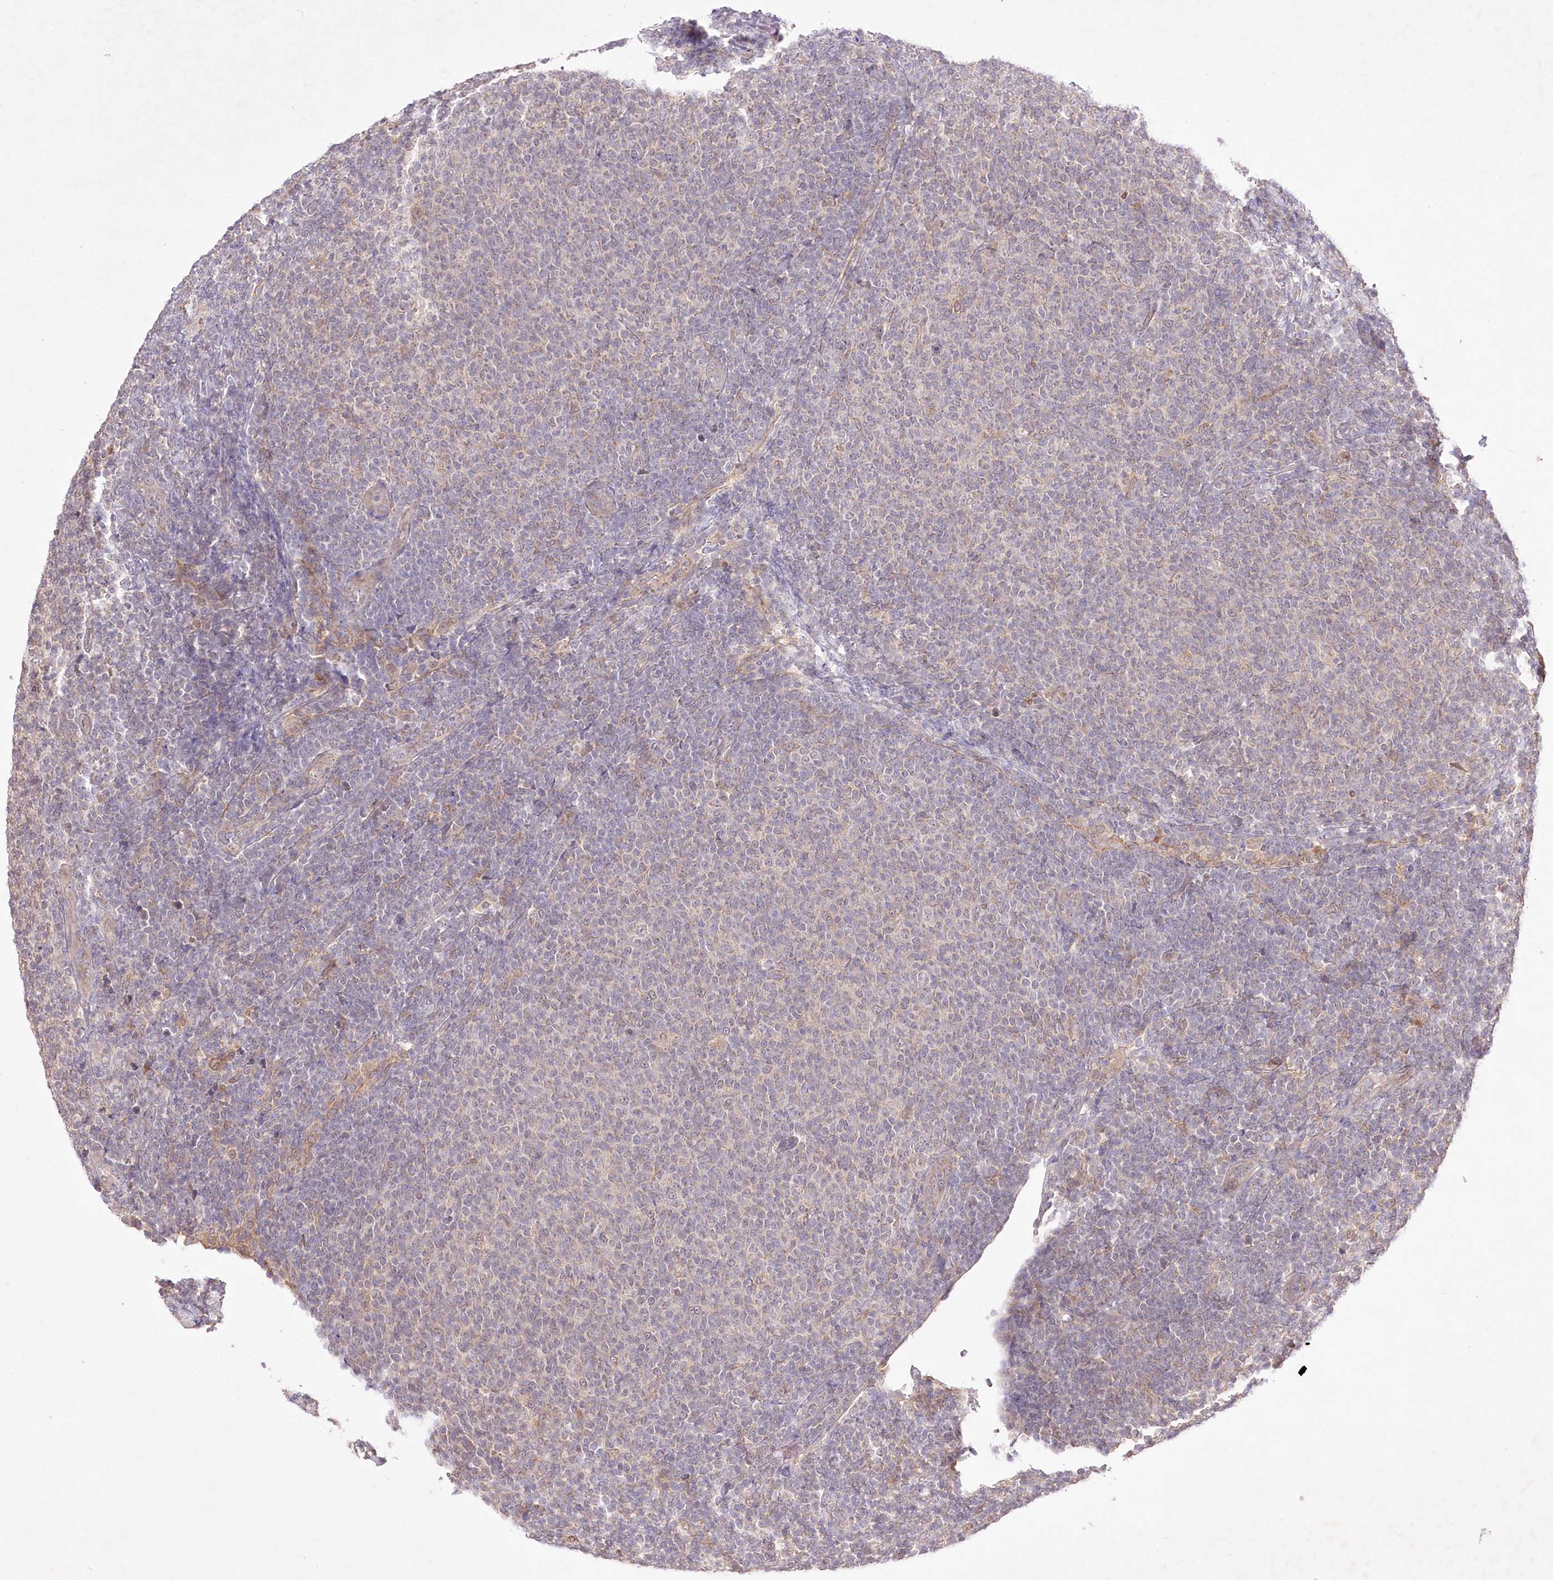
{"staining": {"intensity": "weak", "quantity": "<25%", "location": "cytoplasmic/membranous"}, "tissue": "lymphoma", "cell_type": "Tumor cells", "image_type": "cancer", "snomed": [{"axis": "morphology", "description": "Malignant lymphoma, non-Hodgkin's type, Low grade"}, {"axis": "topography", "description": "Lymph node"}], "caption": "Image shows no significant protein positivity in tumor cells of malignant lymphoma, non-Hodgkin's type (low-grade).", "gene": "HELT", "patient": {"sex": "male", "age": 66}}